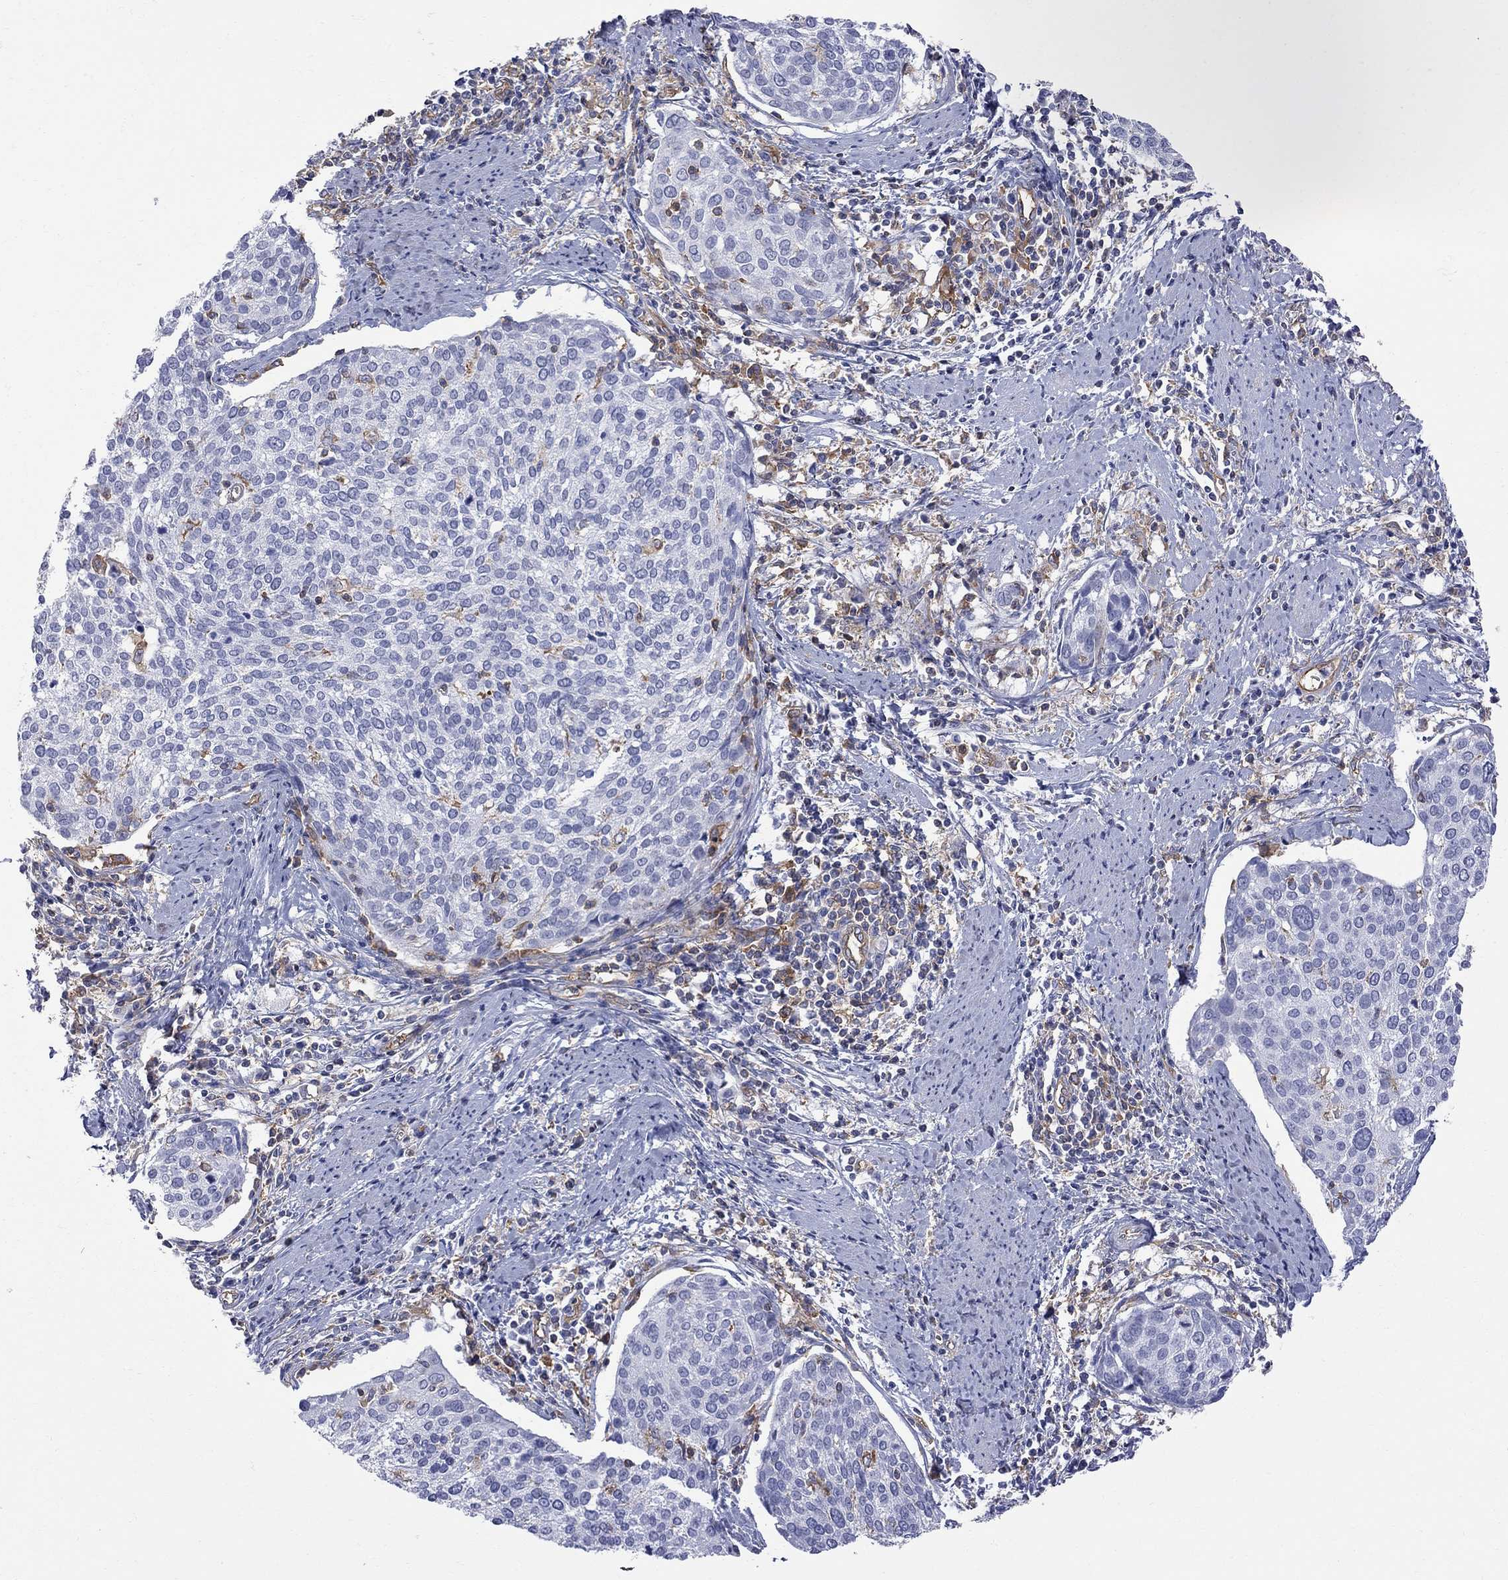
{"staining": {"intensity": "negative", "quantity": "none", "location": "none"}, "tissue": "cervical cancer", "cell_type": "Tumor cells", "image_type": "cancer", "snomed": [{"axis": "morphology", "description": "Squamous cell carcinoma, NOS"}, {"axis": "topography", "description": "Cervix"}], "caption": "IHC micrograph of neoplastic tissue: human cervical cancer (squamous cell carcinoma) stained with DAB reveals no significant protein staining in tumor cells.", "gene": "ABI3", "patient": {"sex": "female", "age": 39}}